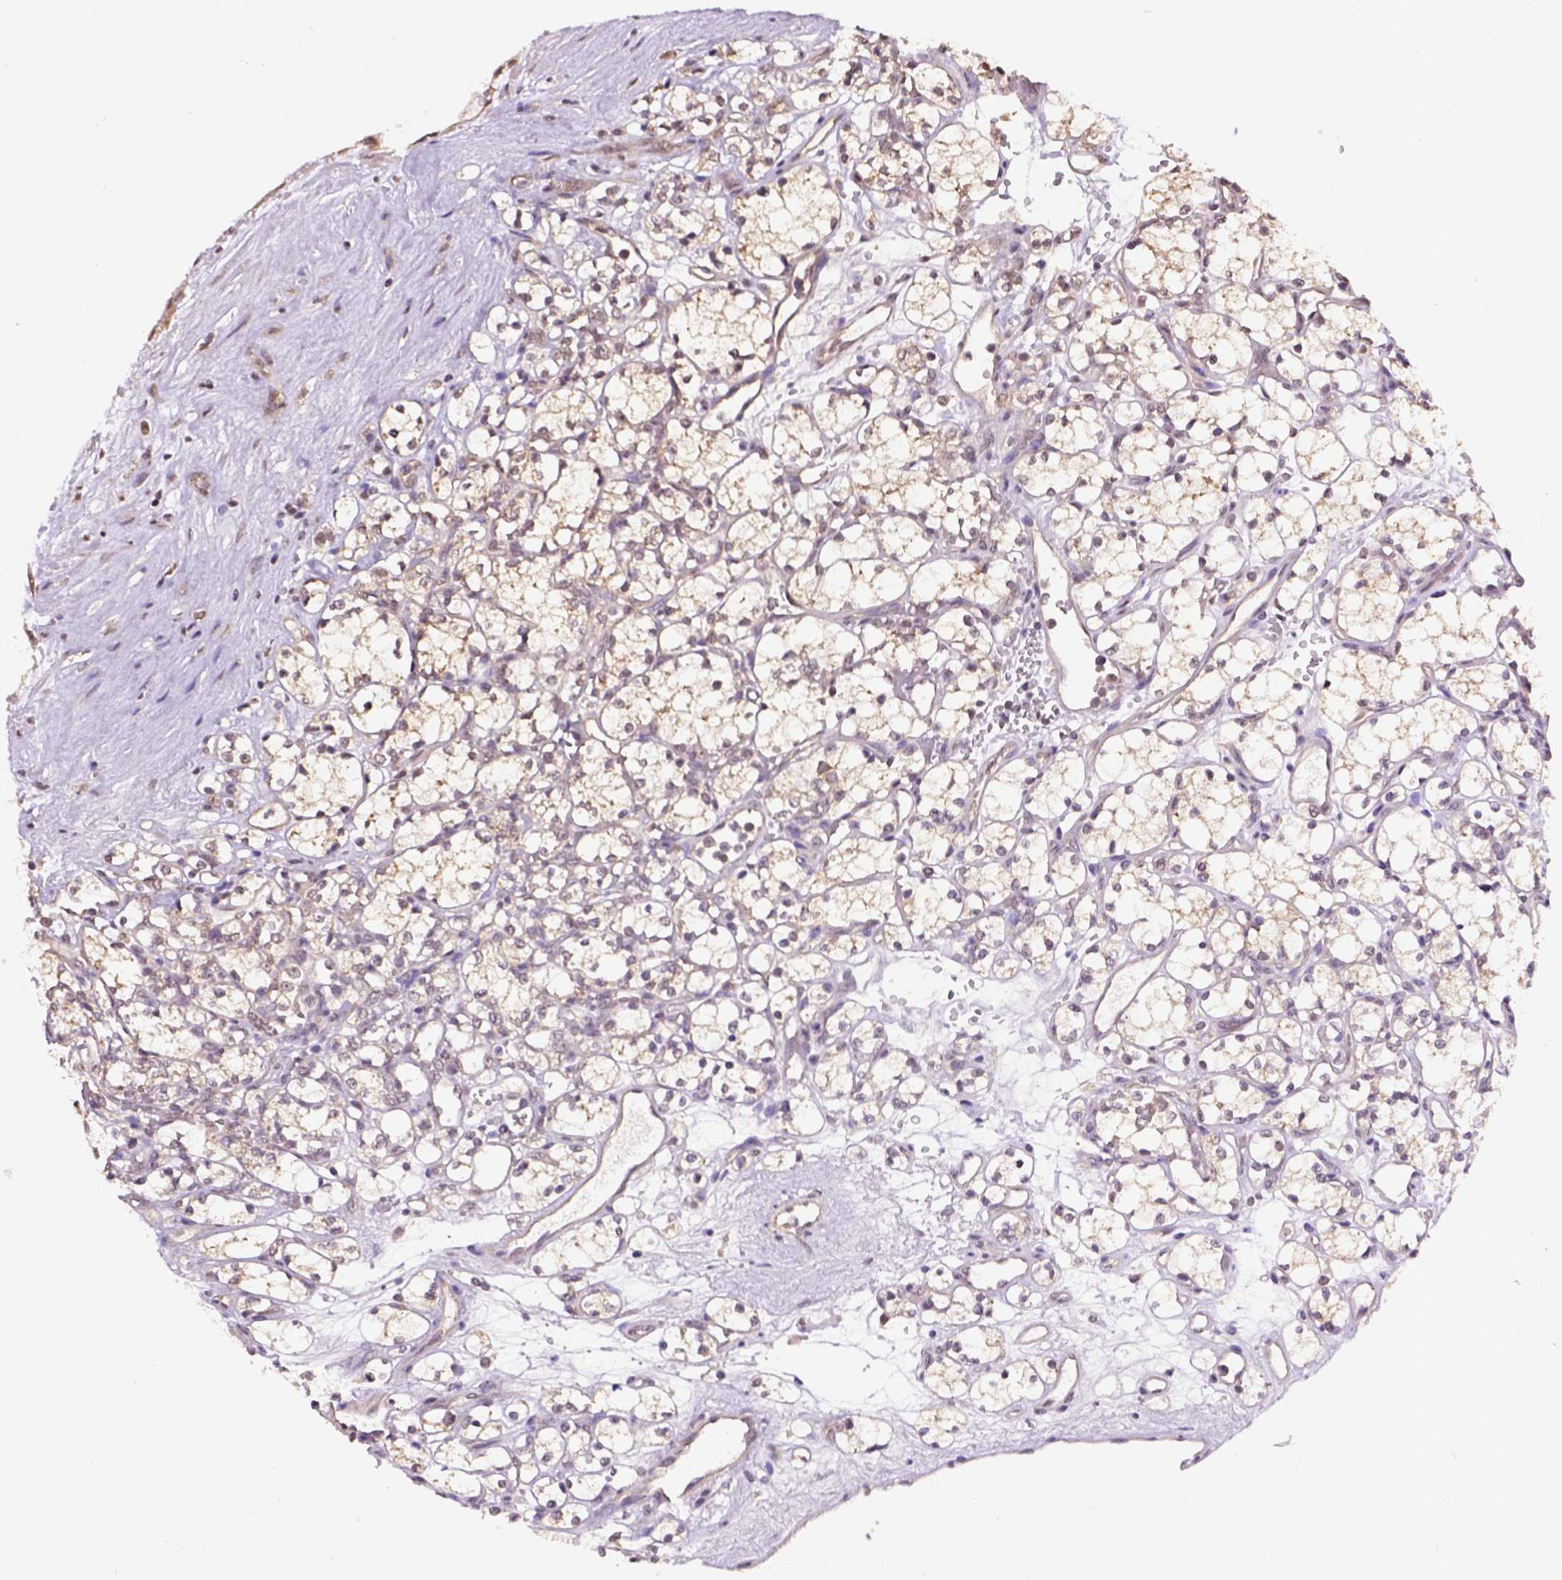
{"staining": {"intensity": "weak", "quantity": ">75%", "location": "cytoplasmic/membranous"}, "tissue": "renal cancer", "cell_type": "Tumor cells", "image_type": "cancer", "snomed": [{"axis": "morphology", "description": "Adenocarcinoma, NOS"}, {"axis": "topography", "description": "Kidney"}], "caption": "About >75% of tumor cells in renal cancer reveal weak cytoplasmic/membranous protein expression as visualized by brown immunohistochemical staining.", "gene": "WDR17", "patient": {"sex": "female", "age": 69}}